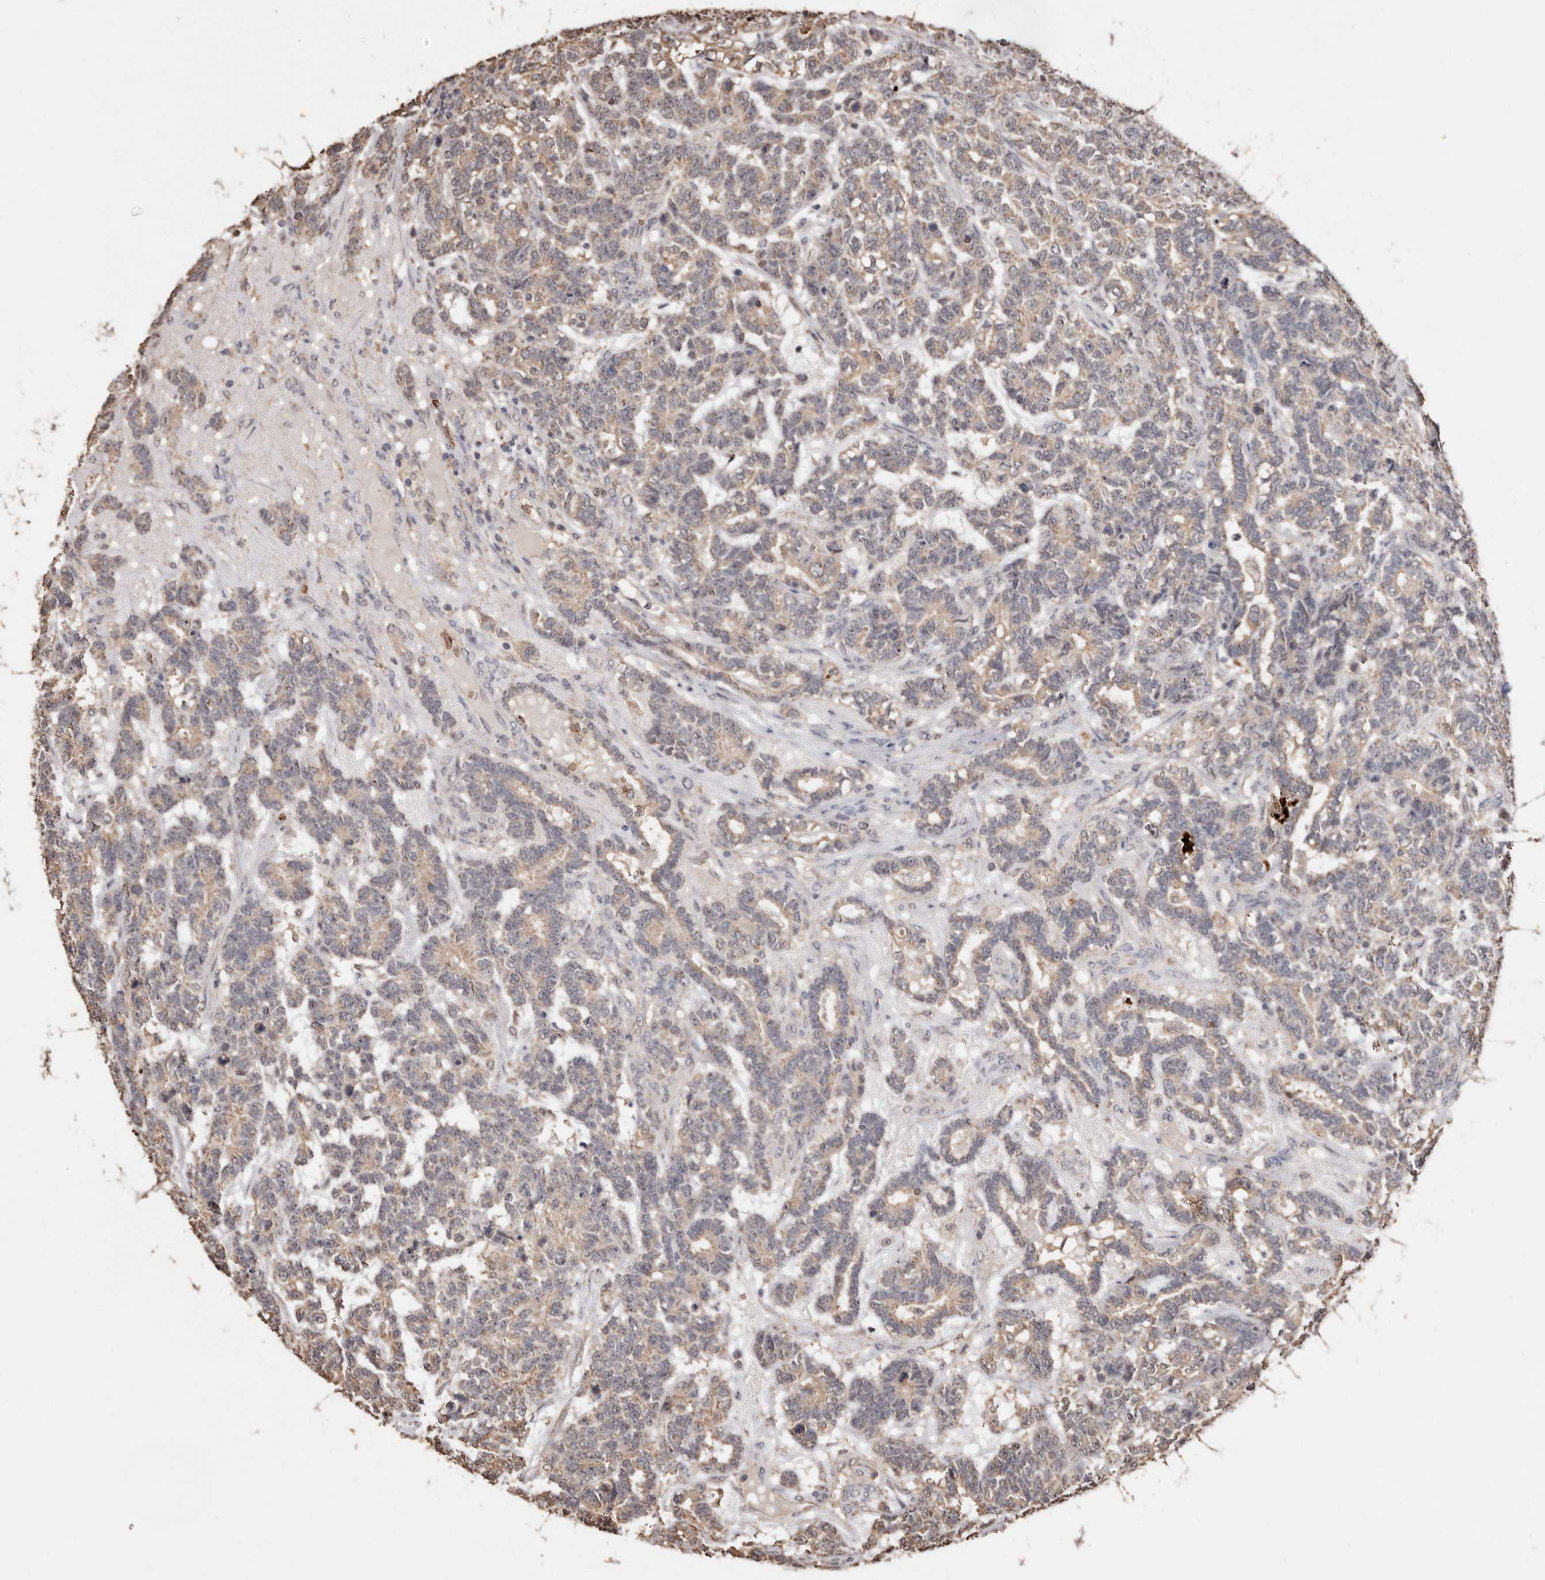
{"staining": {"intensity": "weak", "quantity": "25%-75%", "location": "cytoplasmic/membranous"}, "tissue": "testis cancer", "cell_type": "Tumor cells", "image_type": "cancer", "snomed": [{"axis": "morphology", "description": "Carcinoma, Embryonal, NOS"}, {"axis": "topography", "description": "Testis"}], "caption": "Protein staining demonstrates weak cytoplasmic/membranous expression in approximately 25%-75% of tumor cells in testis embryonal carcinoma. (brown staining indicates protein expression, while blue staining denotes nuclei).", "gene": "GRAMD2A", "patient": {"sex": "male", "age": 26}}